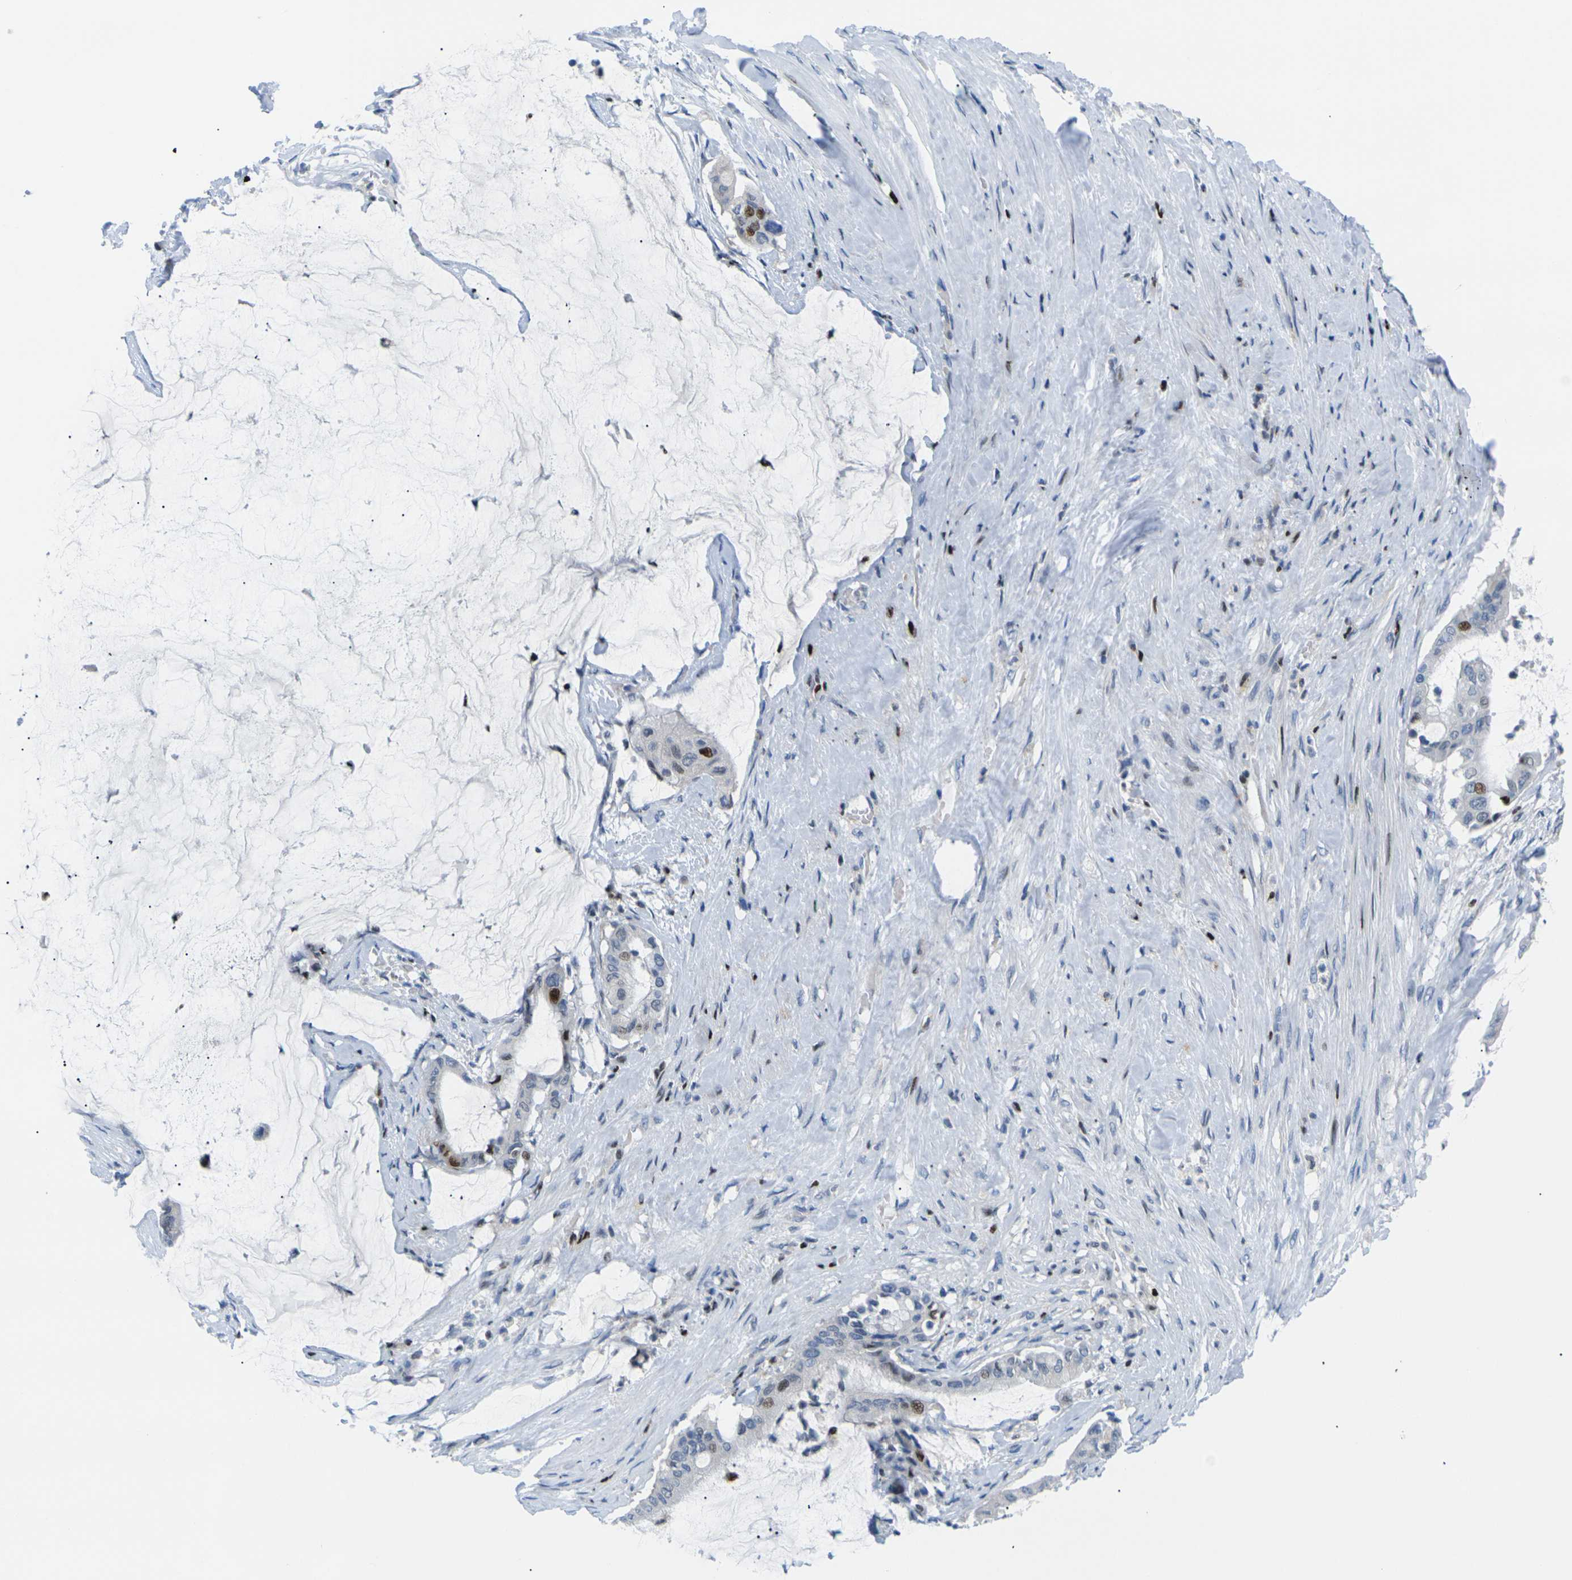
{"staining": {"intensity": "strong", "quantity": "<25%", "location": "nuclear"}, "tissue": "pancreatic cancer", "cell_type": "Tumor cells", "image_type": "cancer", "snomed": [{"axis": "morphology", "description": "Adenocarcinoma, NOS"}, {"axis": "topography", "description": "Pancreas"}], "caption": "DAB immunohistochemical staining of pancreatic cancer (adenocarcinoma) exhibits strong nuclear protein positivity in about <25% of tumor cells.", "gene": "RPS6KA3", "patient": {"sex": "male", "age": 41}}